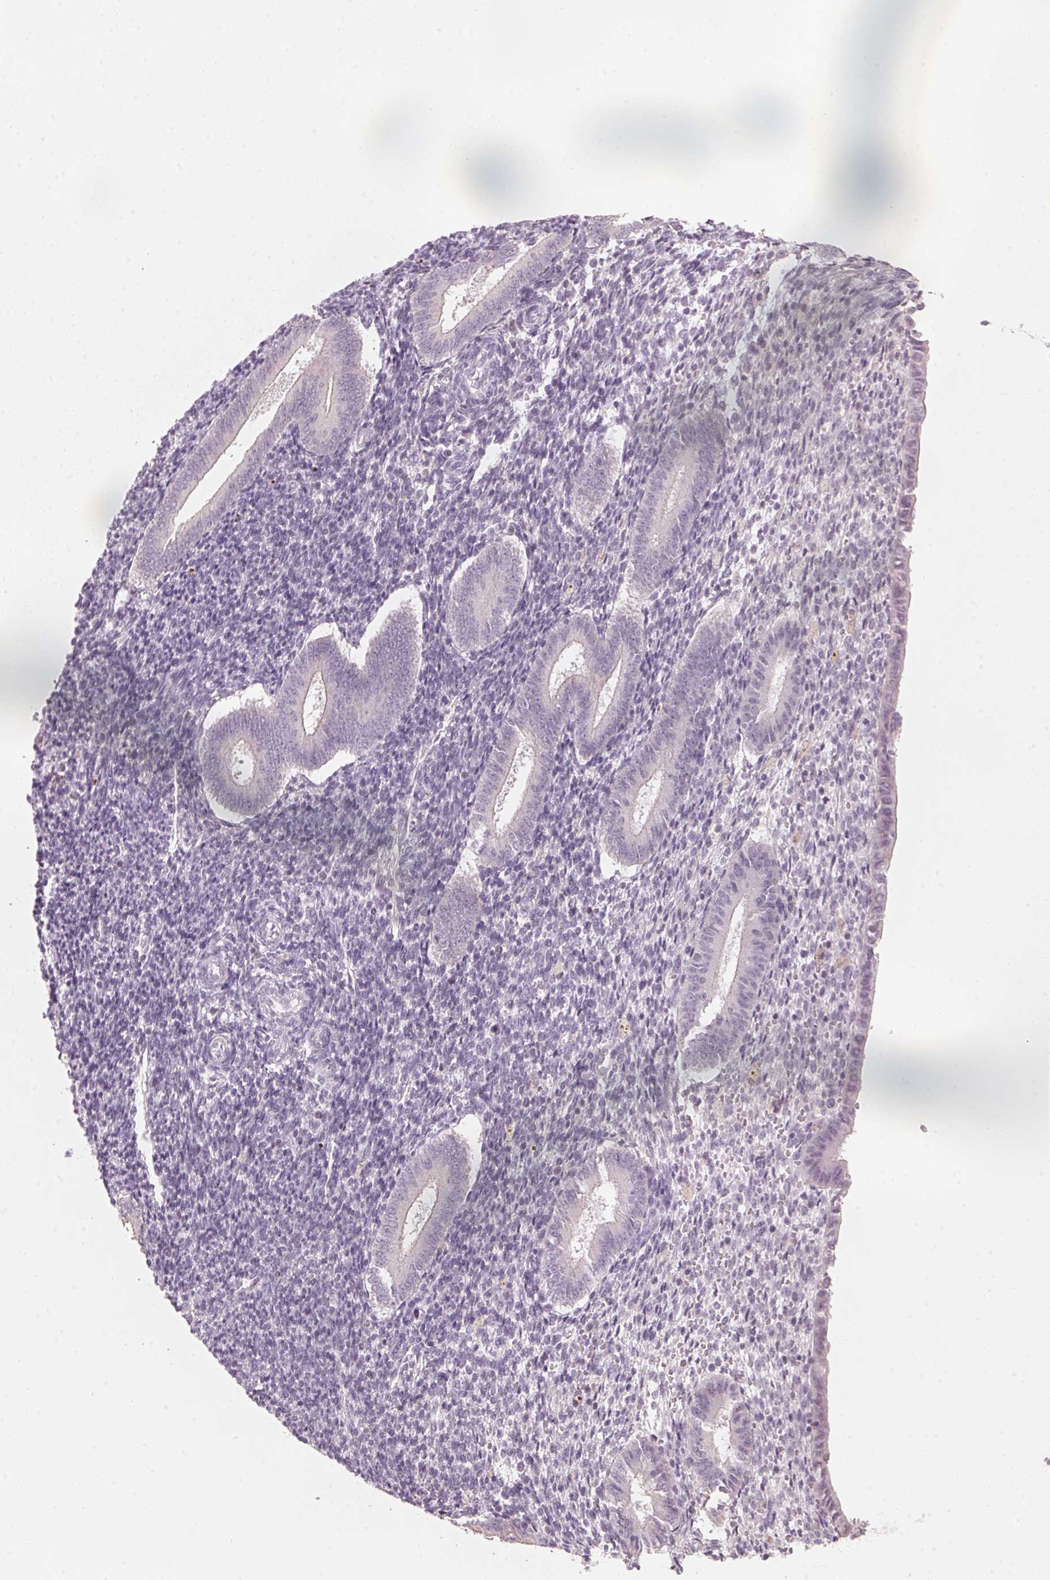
{"staining": {"intensity": "negative", "quantity": "none", "location": "none"}, "tissue": "endometrium", "cell_type": "Cells in endometrial stroma", "image_type": "normal", "snomed": [{"axis": "morphology", "description": "Normal tissue, NOS"}, {"axis": "topography", "description": "Endometrium"}], "caption": "This is a histopathology image of immunohistochemistry staining of benign endometrium, which shows no positivity in cells in endometrial stroma.", "gene": "ANKRD31", "patient": {"sex": "female", "age": 25}}